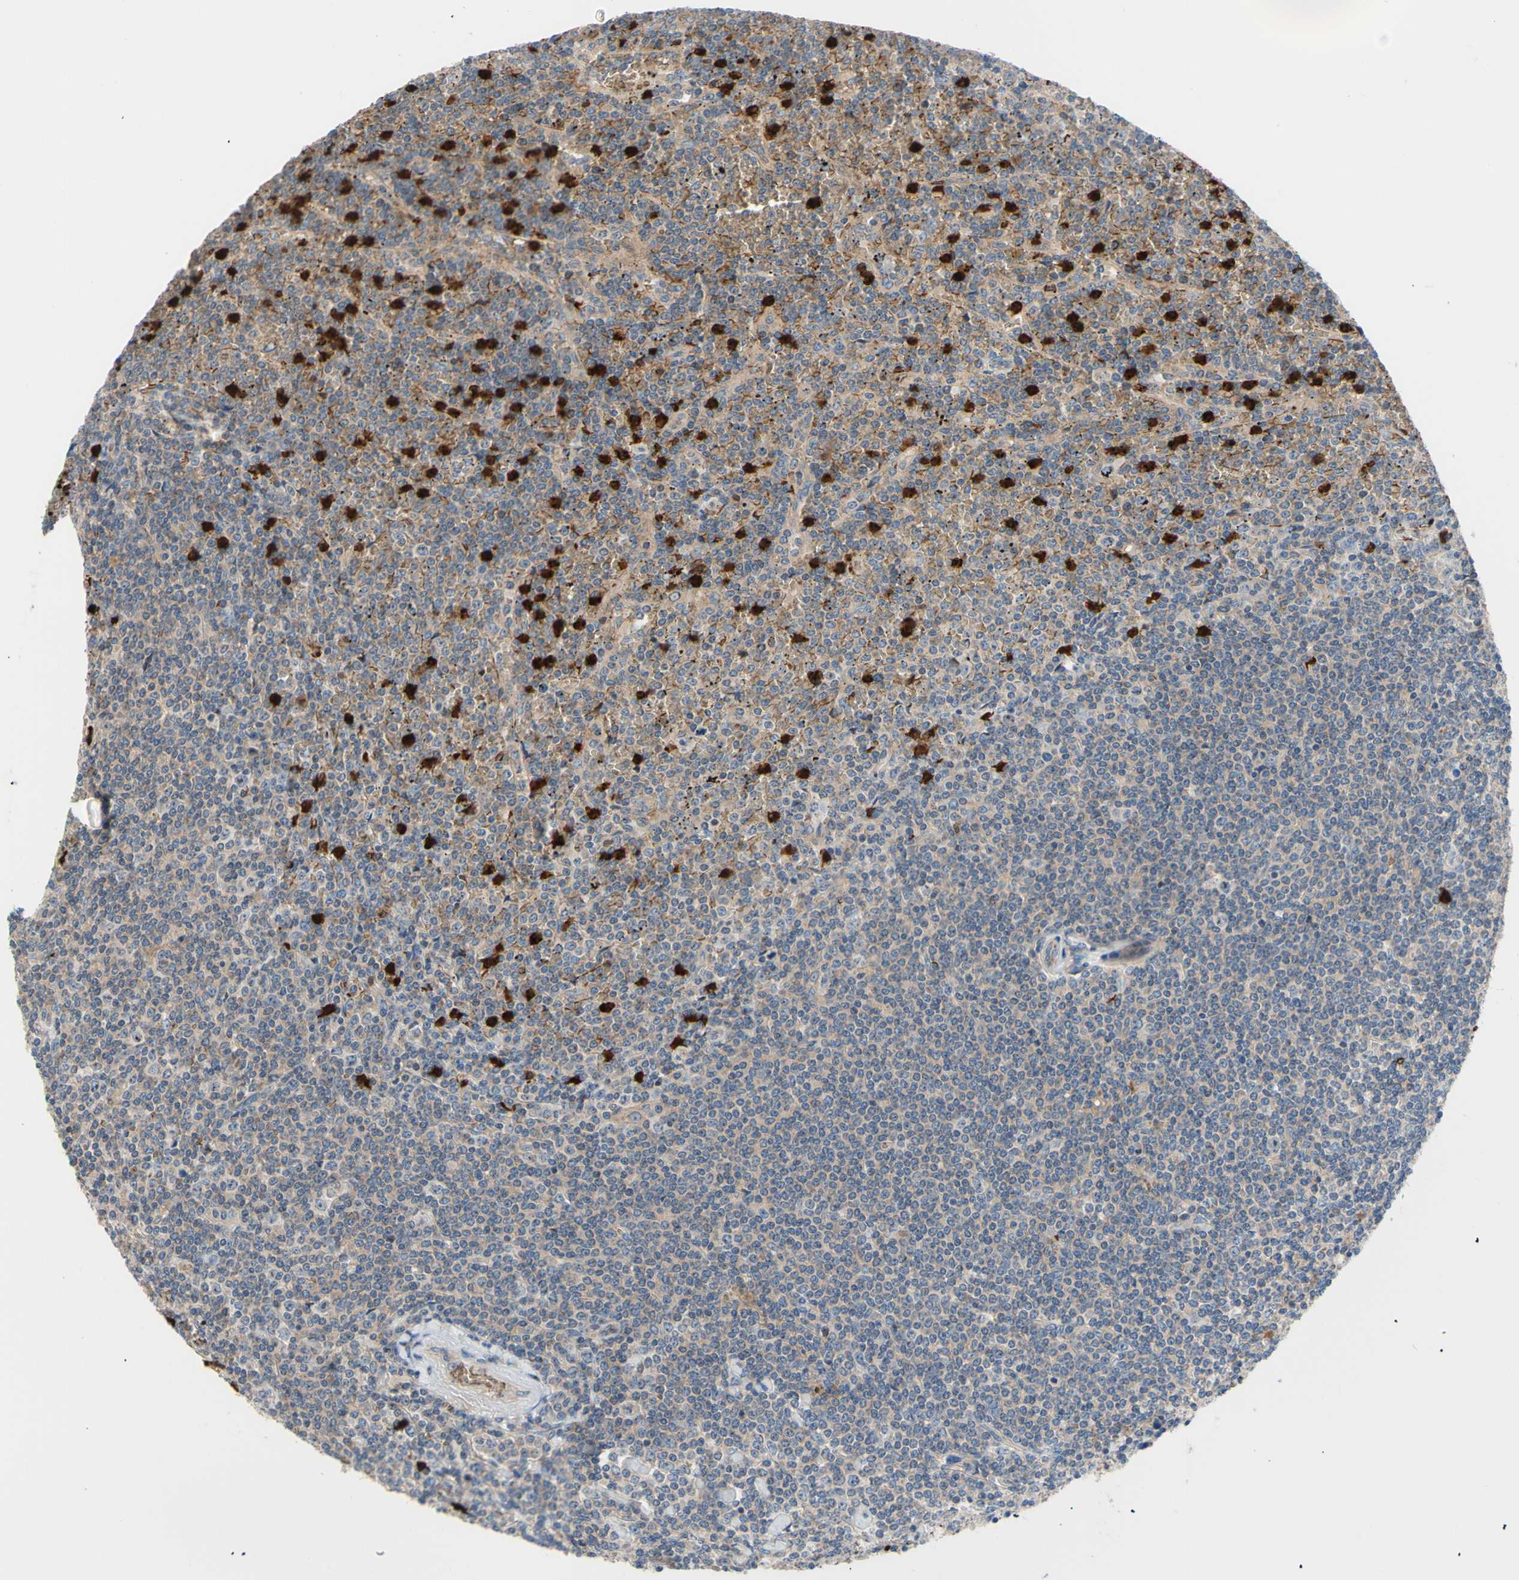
{"staining": {"intensity": "weak", "quantity": "25%-75%", "location": "cytoplasmic/membranous"}, "tissue": "lymphoma", "cell_type": "Tumor cells", "image_type": "cancer", "snomed": [{"axis": "morphology", "description": "Malignant lymphoma, non-Hodgkin's type, Low grade"}, {"axis": "topography", "description": "Spleen"}], "caption": "Immunohistochemical staining of lymphoma demonstrates low levels of weak cytoplasmic/membranous protein expression in about 25%-75% of tumor cells. (DAB (3,3'-diaminobenzidine) = brown stain, brightfield microscopy at high magnification).", "gene": "USP9X", "patient": {"sex": "female", "age": 19}}